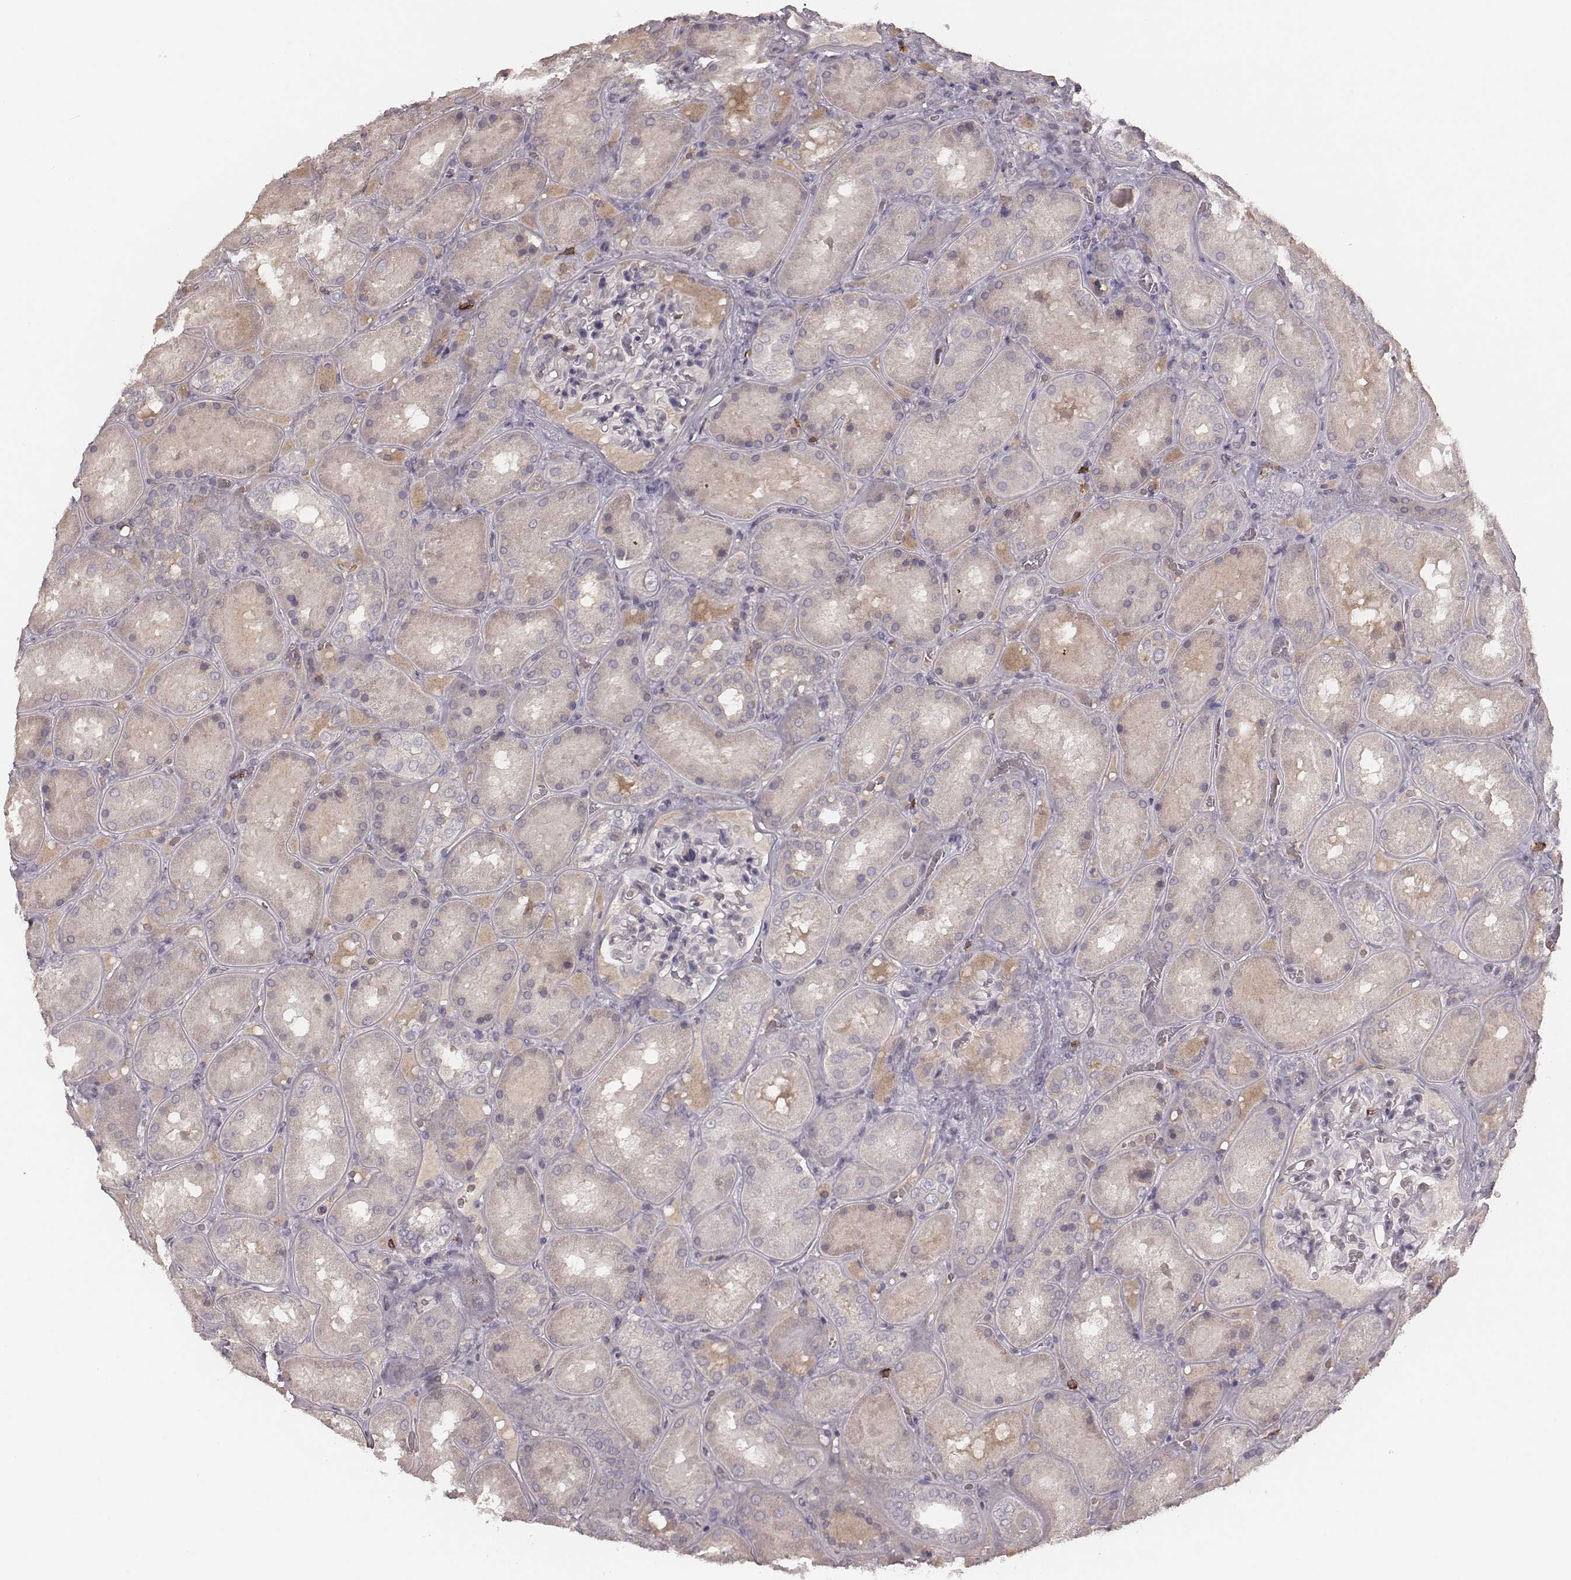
{"staining": {"intensity": "negative", "quantity": "none", "location": "none"}, "tissue": "kidney", "cell_type": "Cells in glomeruli", "image_type": "normal", "snomed": [{"axis": "morphology", "description": "Normal tissue, NOS"}, {"axis": "topography", "description": "Kidney"}], "caption": "Image shows no protein staining in cells in glomeruli of benign kidney. (DAB (3,3'-diaminobenzidine) IHC with hematoxylin counter stain).", "gene": "CD8A", "patient": {"sex": "male", "age": 73}}